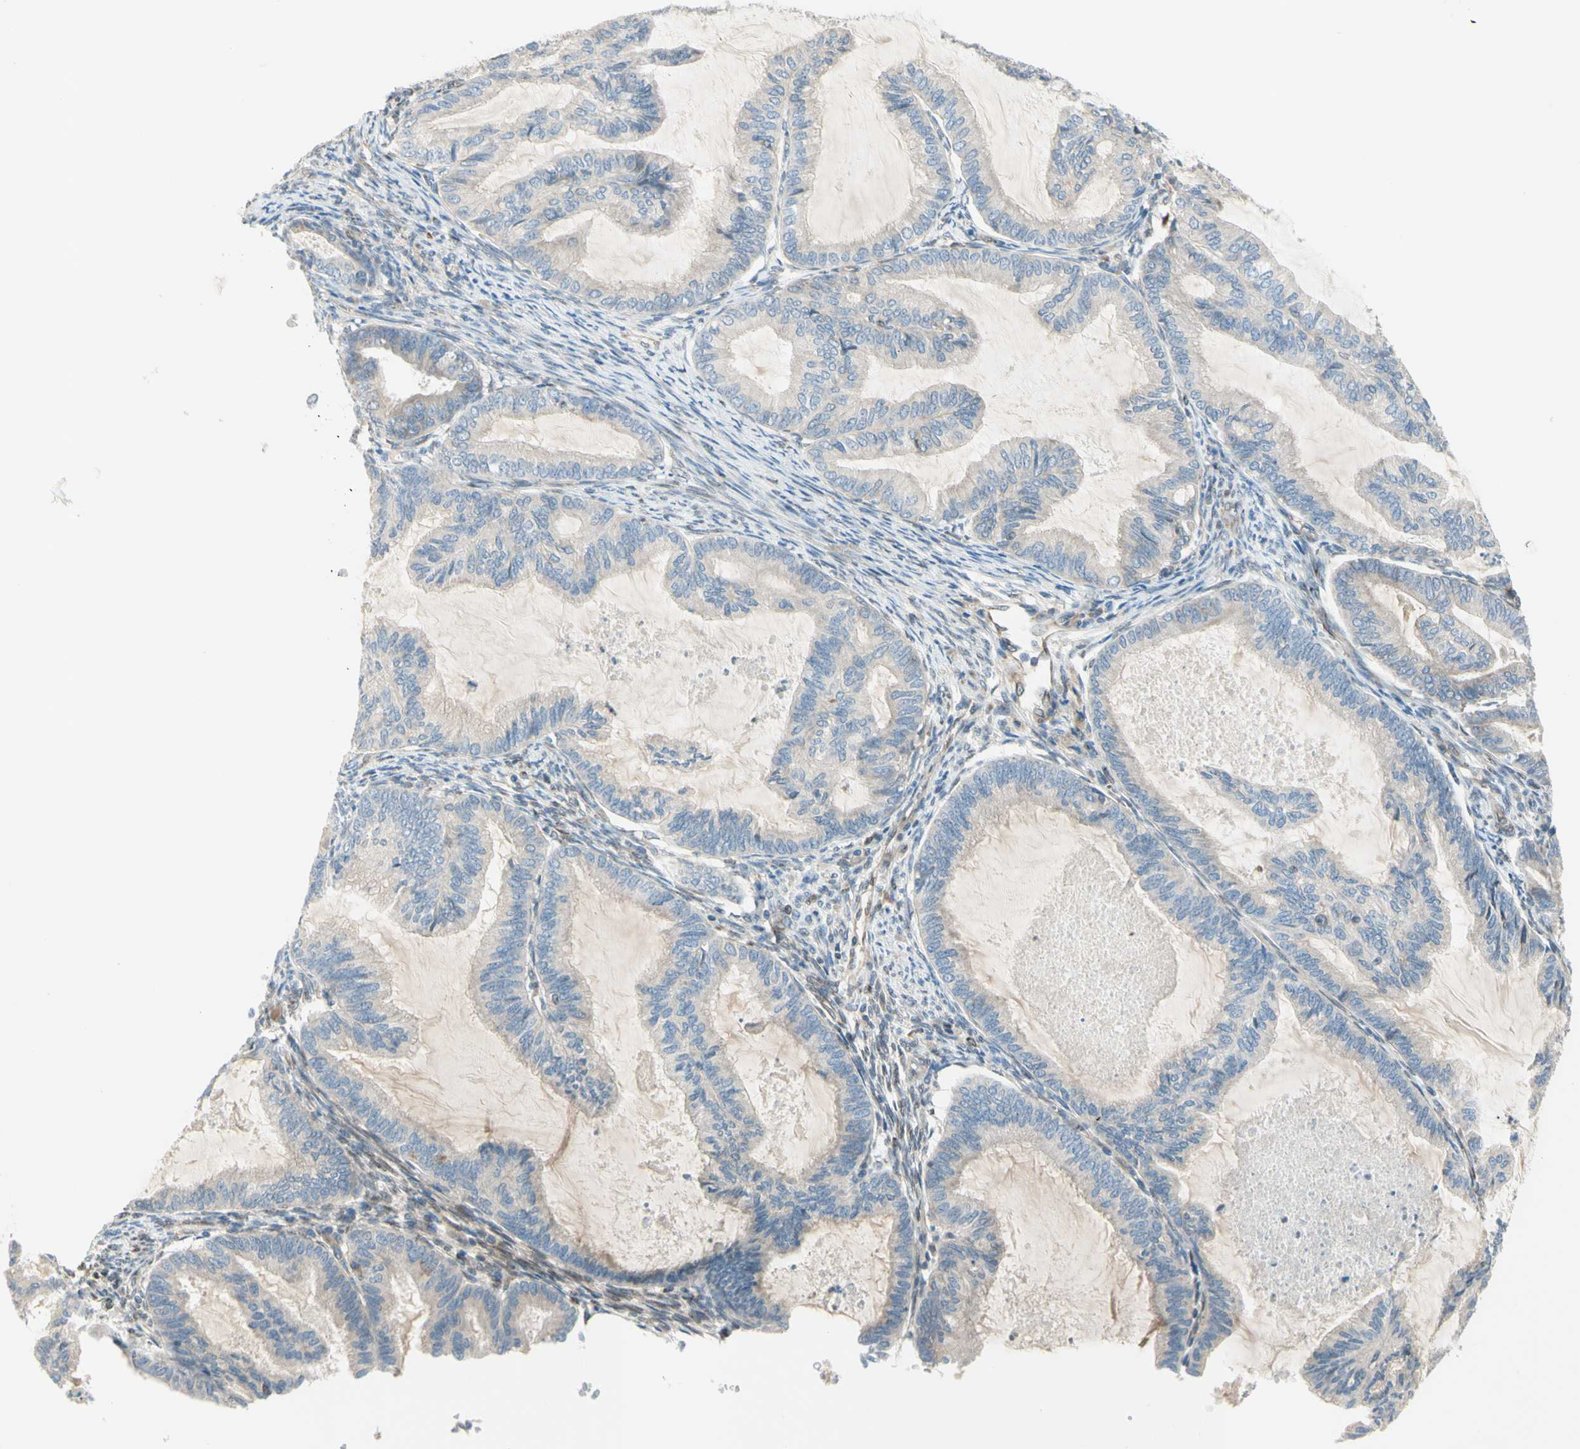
{"staining": {"intensity": "weak", "quantity": ">75%", "location": "cytoplasmic/membranous"}, "tissue": "cervical cancer", "cell_type": "Tumor cells", "image_type": "cancer", "snomed": [{"axis": "morphology", "description": "Normal tissue, NOS"}, {"axis": "morphology", "description": "Adenocarcinoma, NOS"}, {"axis": "topography", "description": "Cervix"}, {"axis": "topography", "description": "Endometrium"}], "caption": "Weak cytoplasmic/membranous expression is appreciated in about >75% of tumor cells in adenocarcinoma (cervical).", "gene": "TRAF2", "patient": {"sex": "female", "age": 86}}